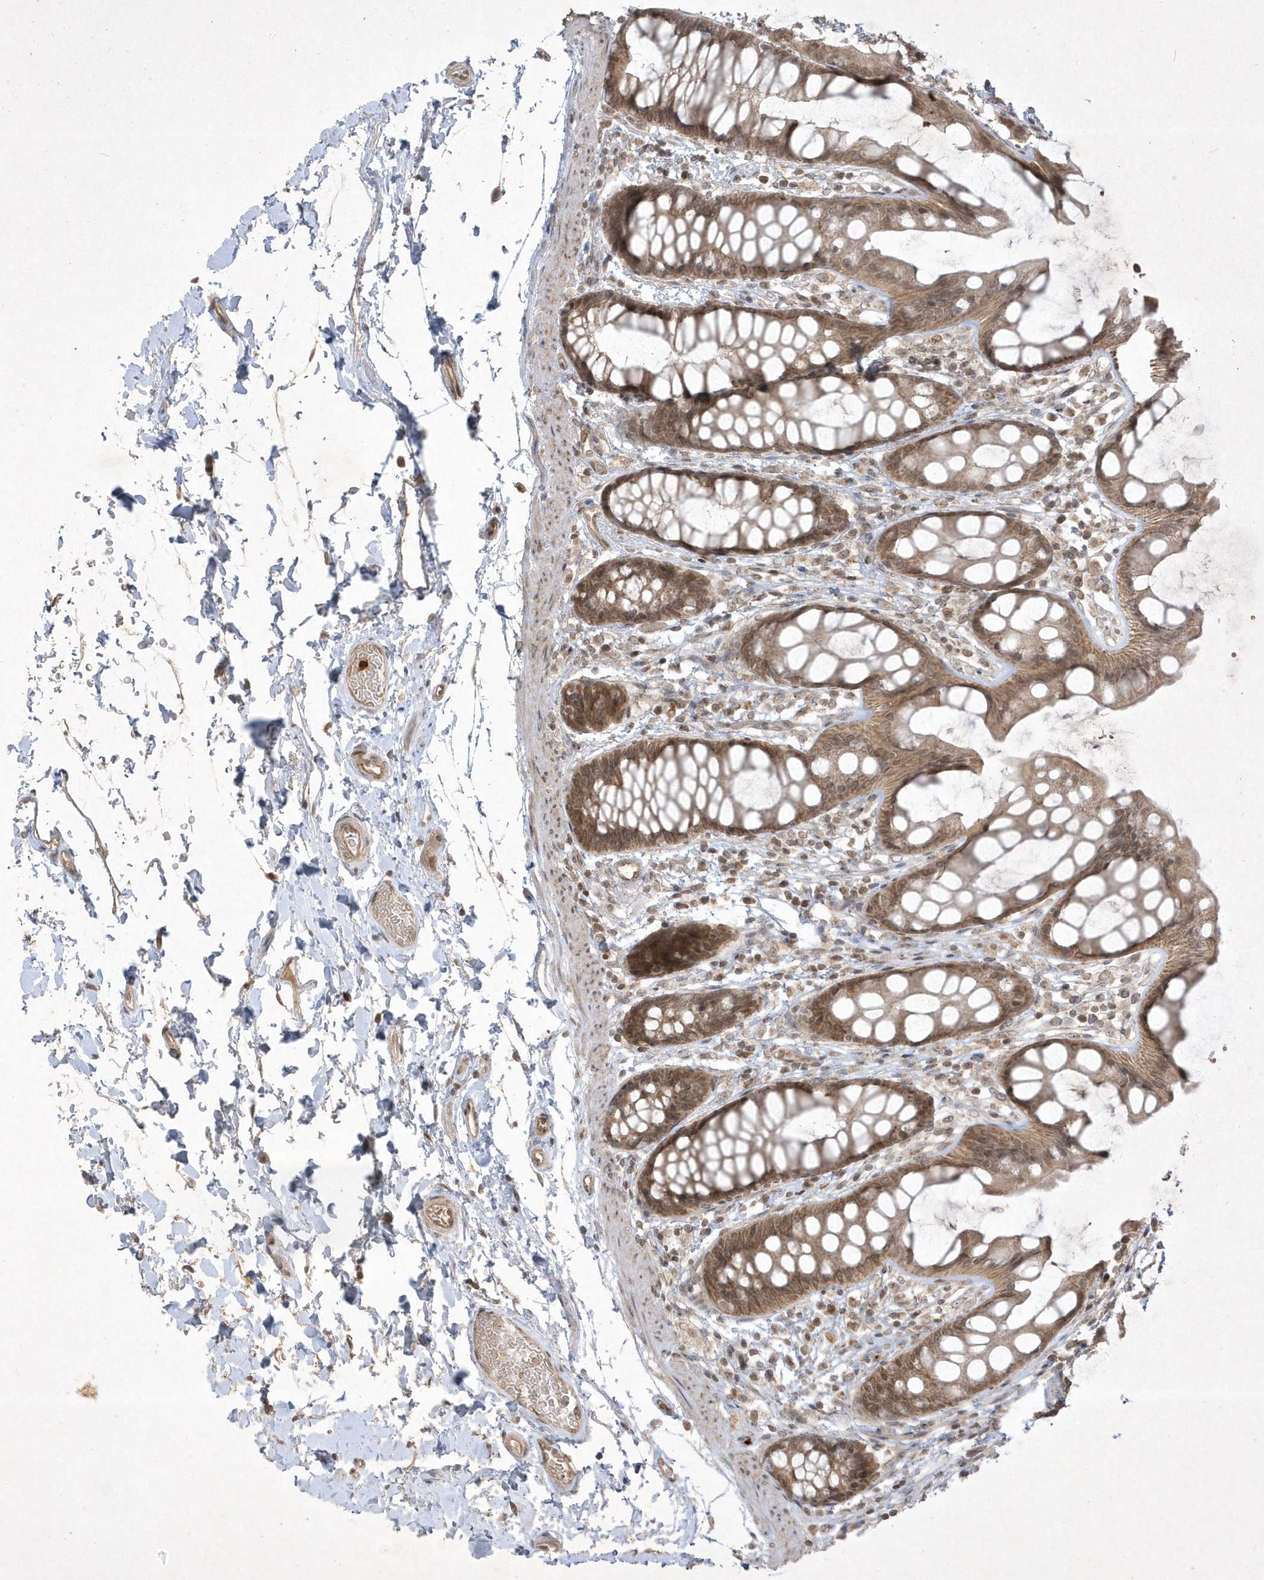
{"staining": {"intensity": "moderate", "quantity": ">75%", "location": "cytoplasmic/membranous"}, "tissue": "rectum", "cell_type": "Glandular cells", "image_type": "normal", "snomed": [{"axis": "morphology", "description": "Normal tissue, NOS"}, {"axis": "topography", "description": "Rectum"}], "caption": "Immunohistochemical staining of normal rectum demonstrates medium levels of moderate cytoplasmic/membranous positivity in about >75% of glandular cells. Nuclei are stained in blue.", "gene": "ZNF213", "patient": {"sex": "female", "age": 65}}